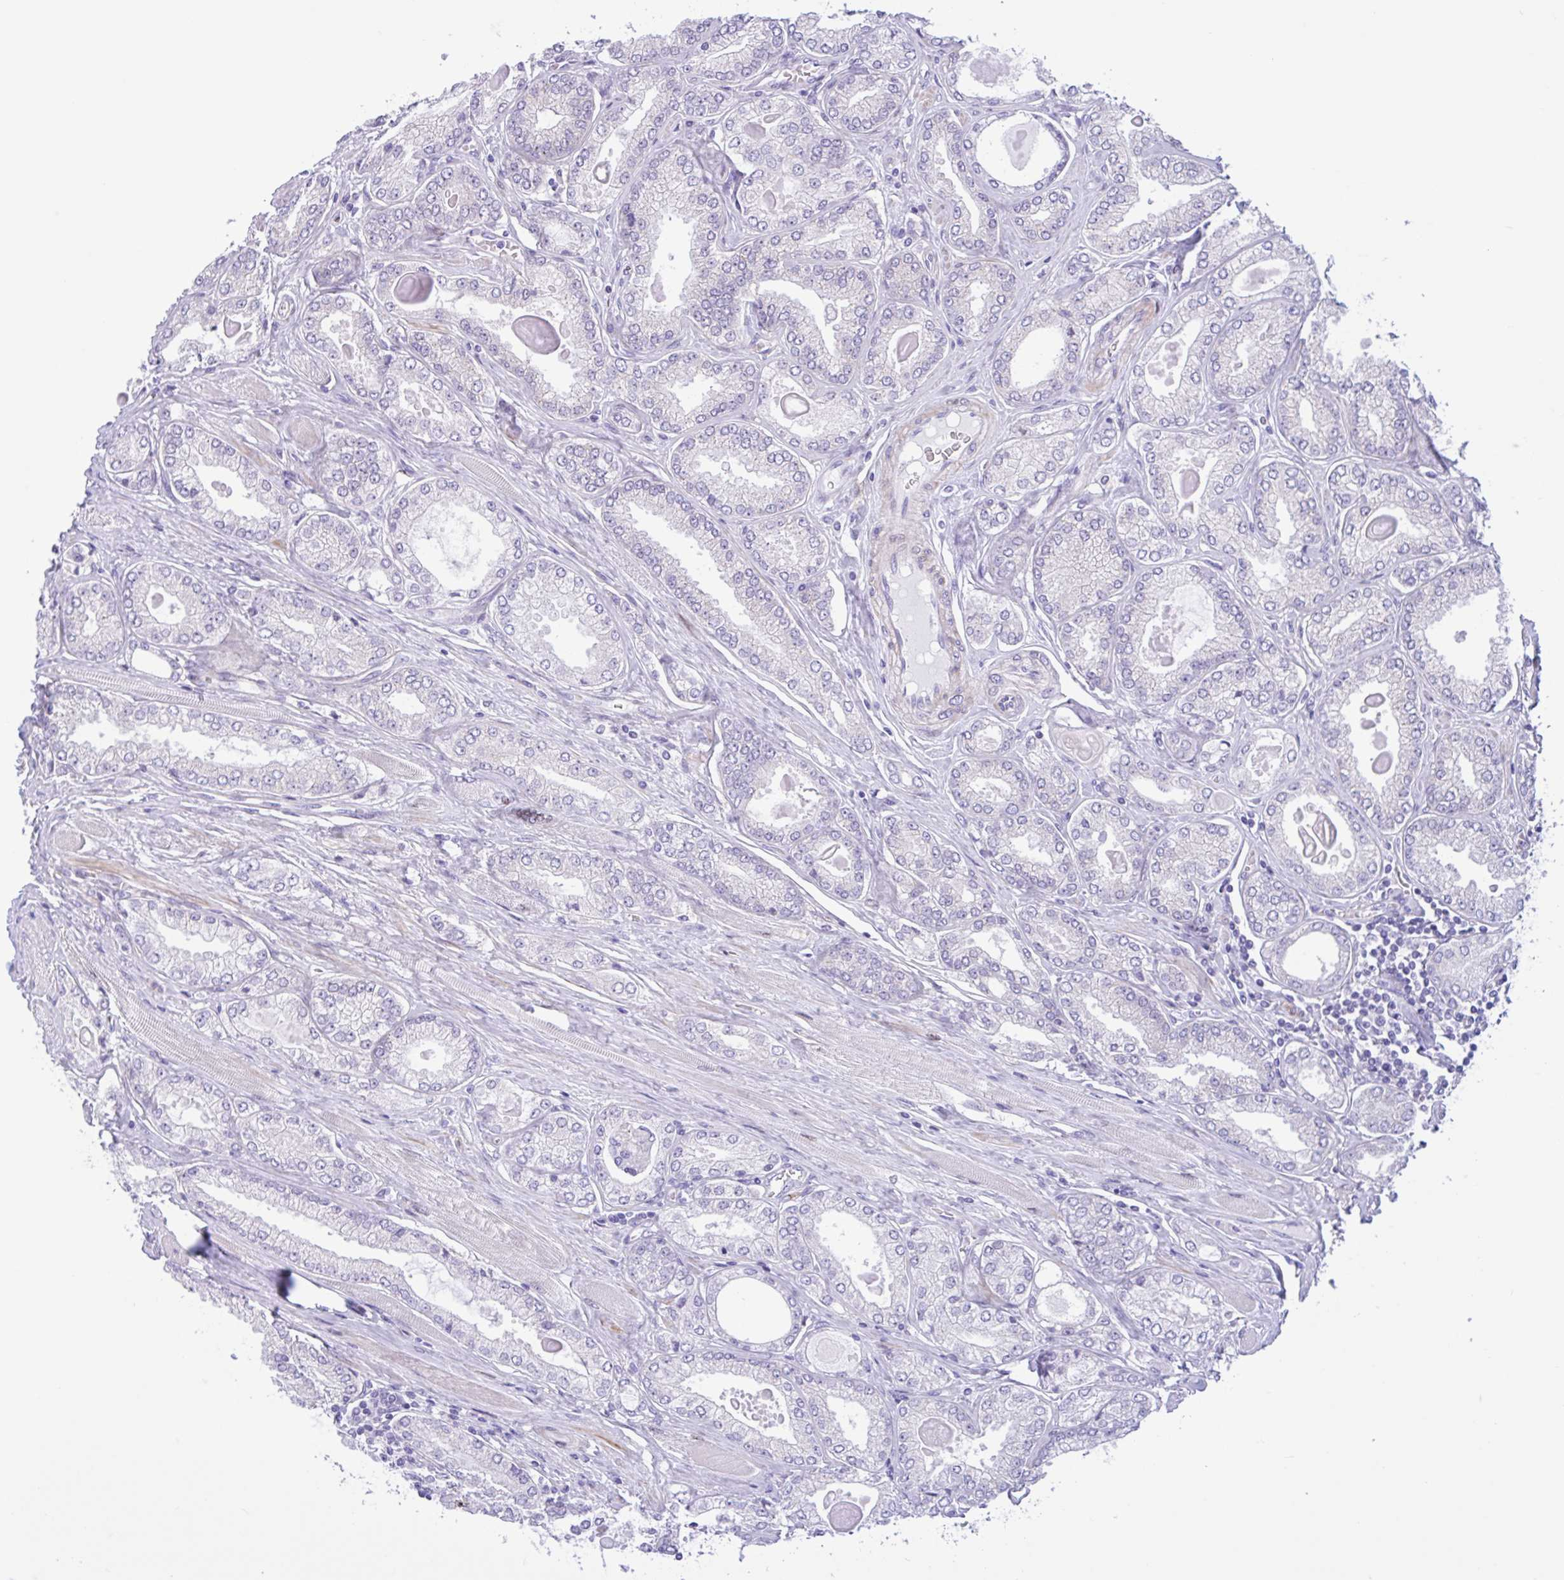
{"staining": {"intensity": "negative", "quantity": "none", "location": "none"}, "tissue": "prostate cancer", "cell_type": "Tumor cells", "image_type": "cancer", "snomed": [{"axis": "morphology", "description": "Adenocarcinoma, High grade"}, {"axis": "topography", "description": "Prostate"}], "caption": "An IHC micrograph of prostate cancer (high-grade adenocarcinoma) is shown. There is no staining in tumor cells of prostate cancer (high-grade adenocarcinoma).", "gene": "AHCYL2", "patient": {"sex": "male", "age": 68}}